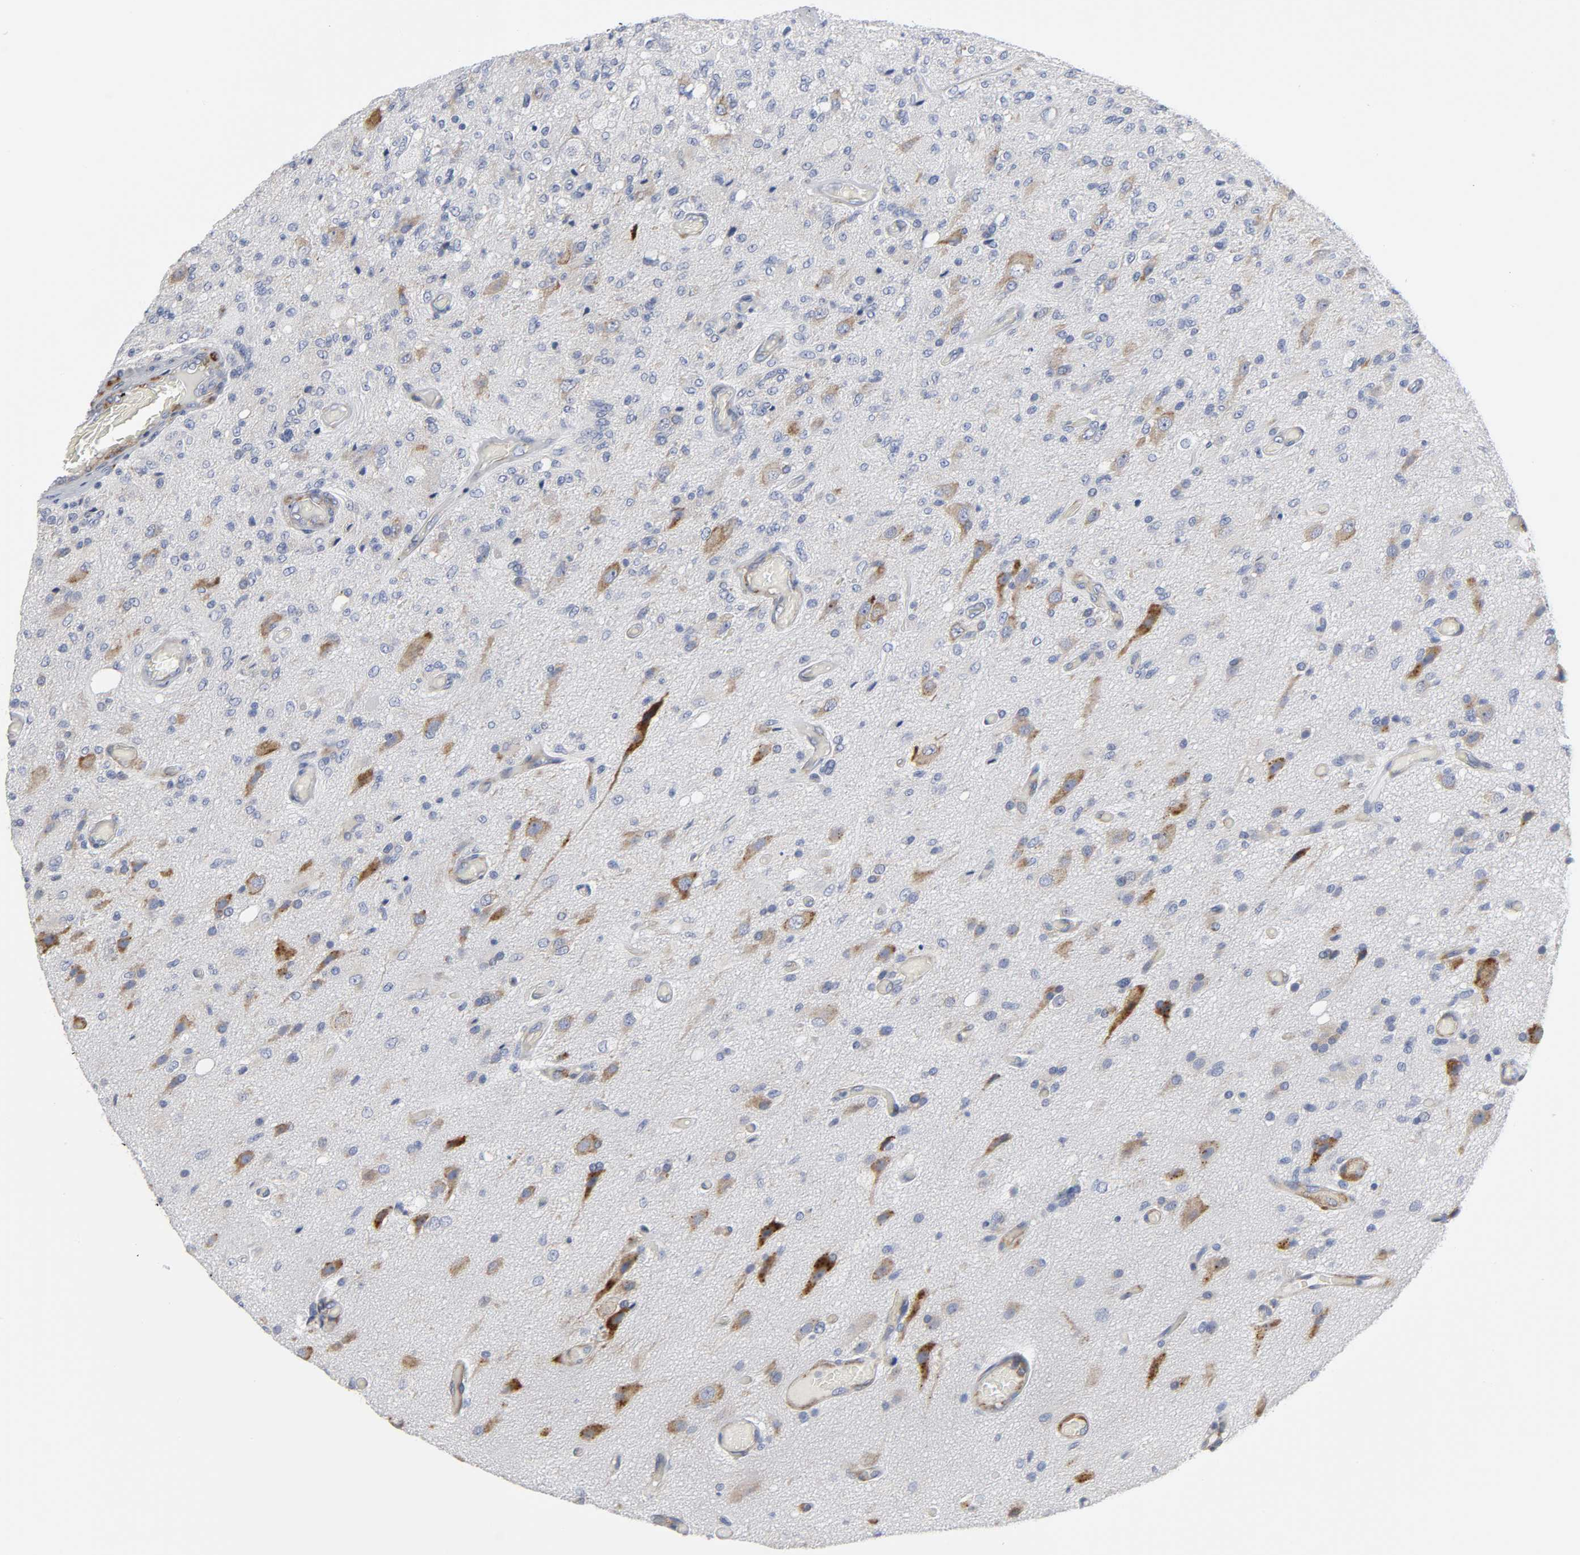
{"staining": {"intensity": "weak", "quantity": "<25%", "location": "cytoplasmic/membranous"}, "tissue": "glioma", "cell_type": "Tumor cells", "image_type": "cancer", "snomed": [{"axis": "morphology", "description": "Normal tissue, NOS"}, {"axis": "morphology", "description": "Glioma, malignant, High grade"}, {"axis": "topography", "description": "Cerebral cortex"}], "caption": "This is an immunohistochemistry image of human malignant glioma (high-grade). There is no expression in tumor cells.", "gene": "REL", "patient": {"sex": "male", "age": 77}}